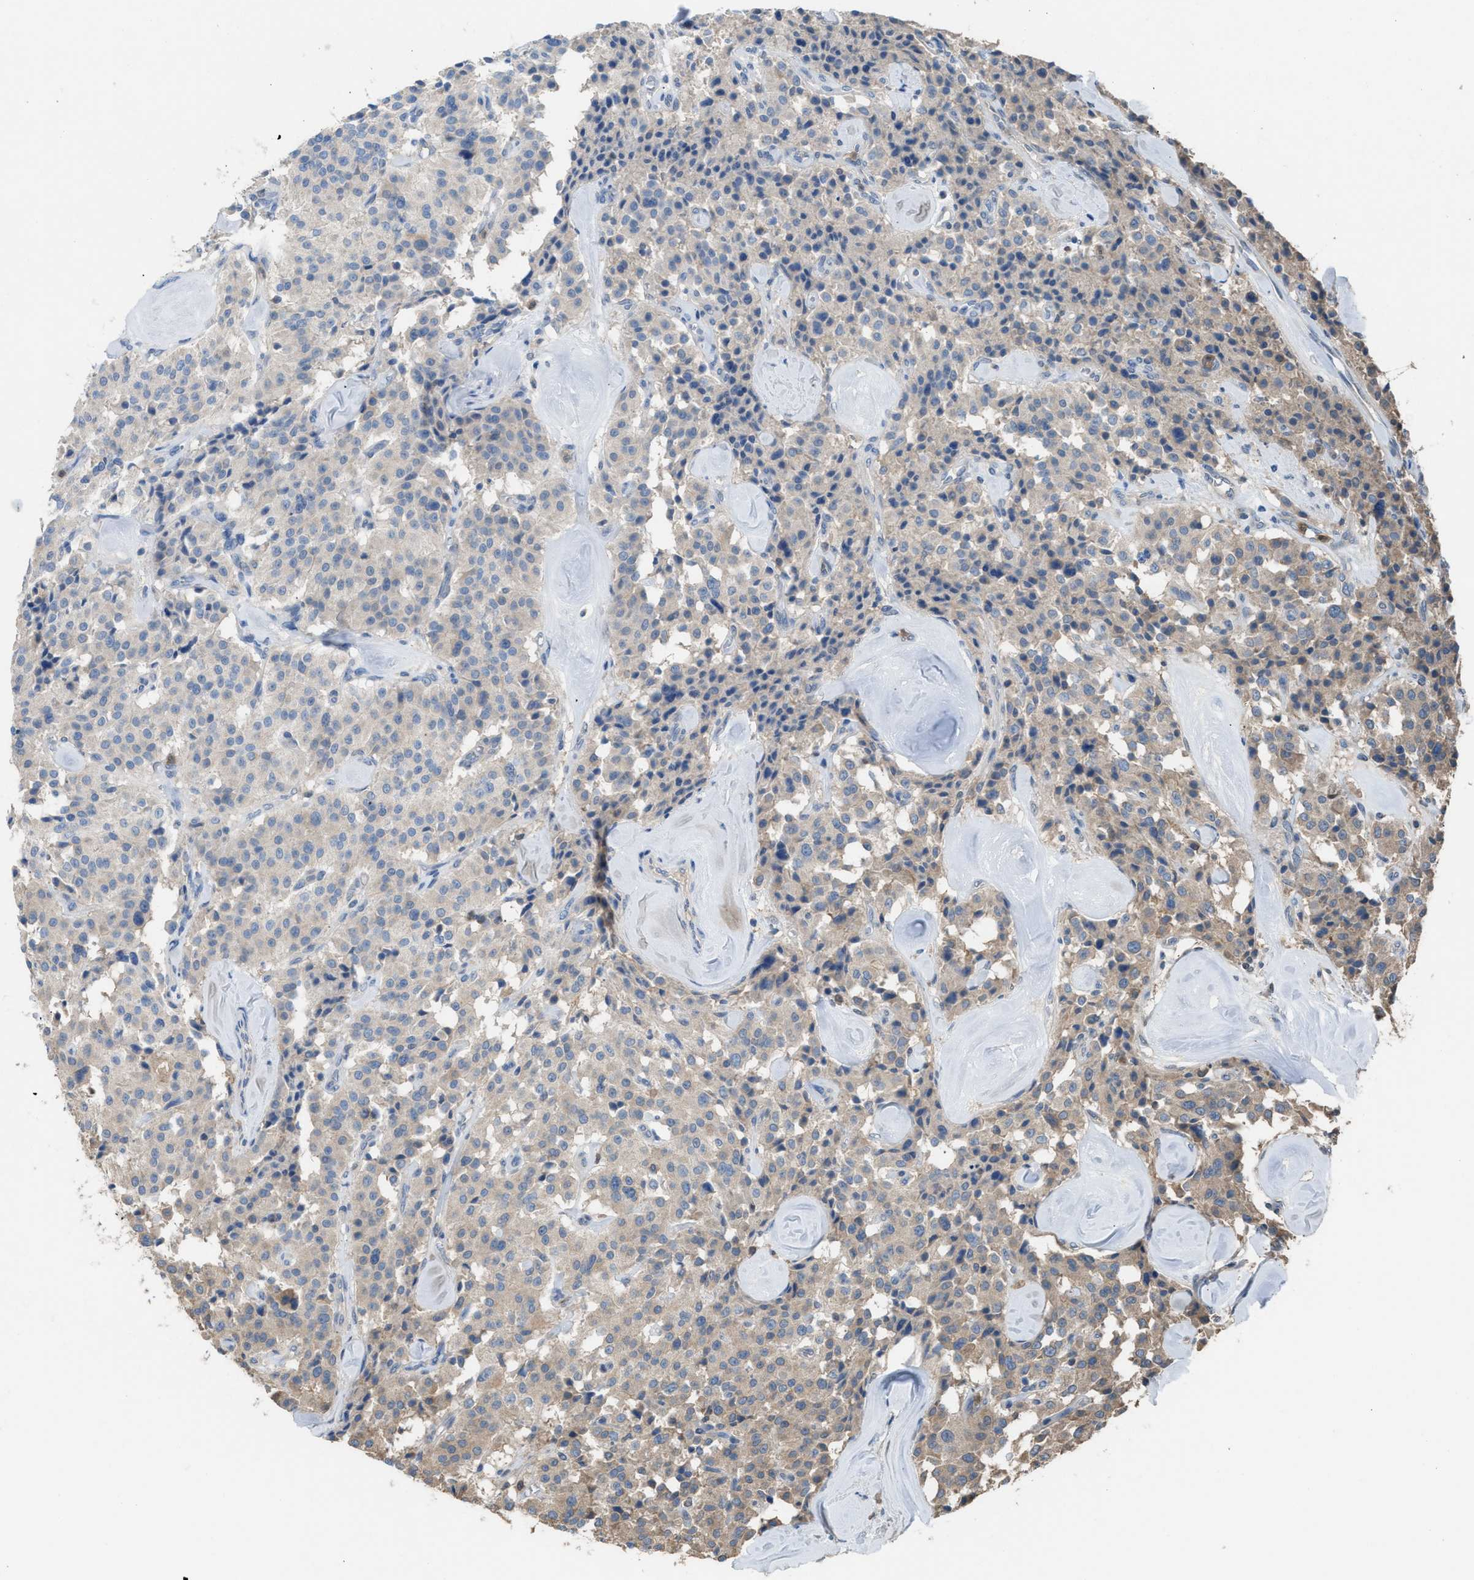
{"staining": {"intensity": "weak", "quantity": "<25%", "location": "cytoplasmic/membranous"}, "tissue": "carcinoid", "cell_type": "Tumor cells", "image_type": "cancer", "snomed": [{"axis": "morphology", "description": "Carcinoid, malignant, NOS"}, {"axis": "topography", "description": "Lung"}], "caption": "Protein analysis of carcinoid (malignant) displays no significant expression in tumor cells.", "gene": "NQO2", "patient": {"sex": "male", "age": 30}}